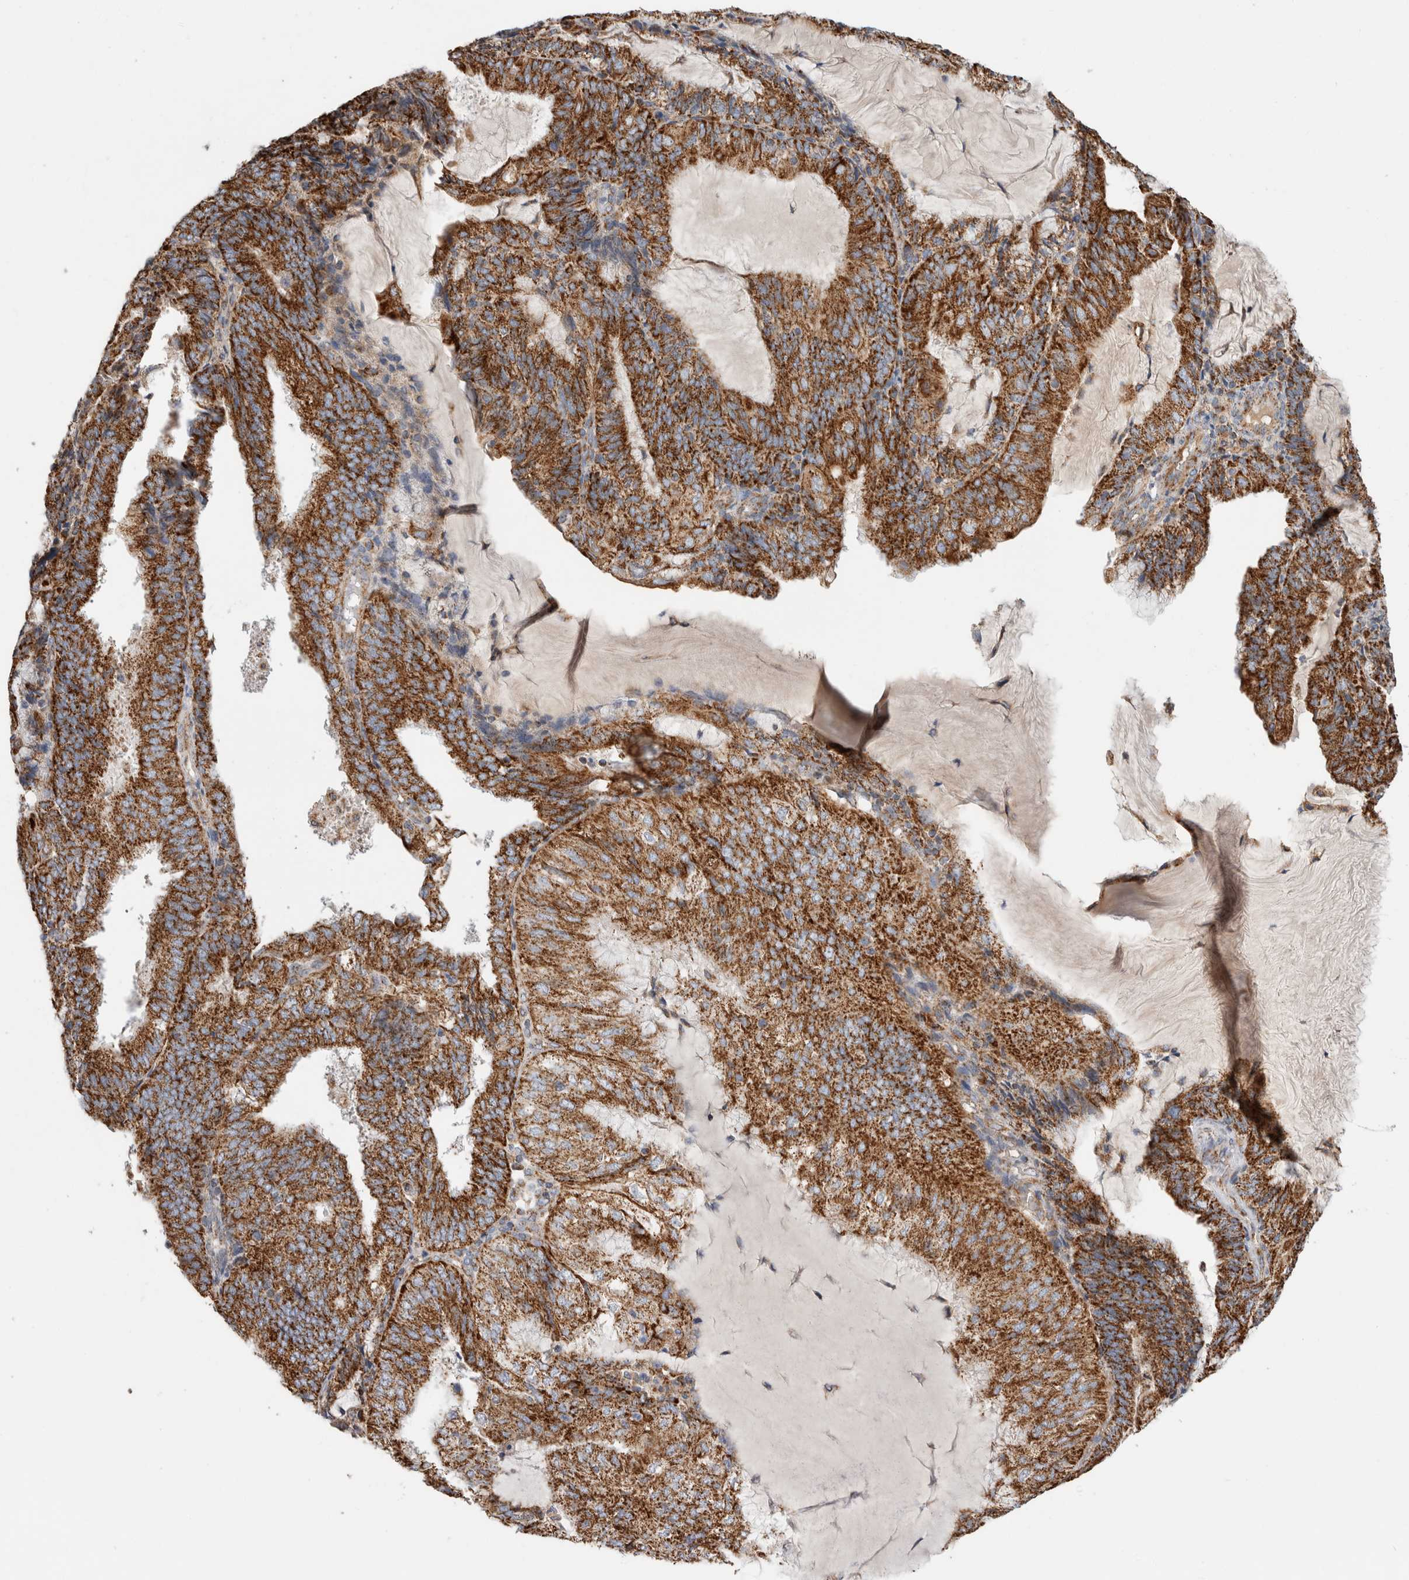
{"staining": {"intensity": "strong", "quantity": ">75%", "location": "cytoplasmic/membranous"}, "tissue": "endometrial cancer", "cell_type": "Tumor cells", "image_type": "cancer", "snomed": [{"axis": "morphology", "description": "Adenocarcinoma, NOS"}, {"axis": "topography", "description": "Endometrium"}], "caption": "High-magnification brightfield microscopy of endometrial adenocarcinoma stained with DAB (3,3'-diaminobenzidine) (brown) and counterstained with hematoxylin (blue). tumor cells exhibit strong cytoplasmic/membranous staining is present in about>75% of cells. (DAB (3,3'-diaminobenzidine) IHC with brightfield microscopy, high magnification).", "gene": "IARS2", "patient": {"sex": "female", "age": 81}}